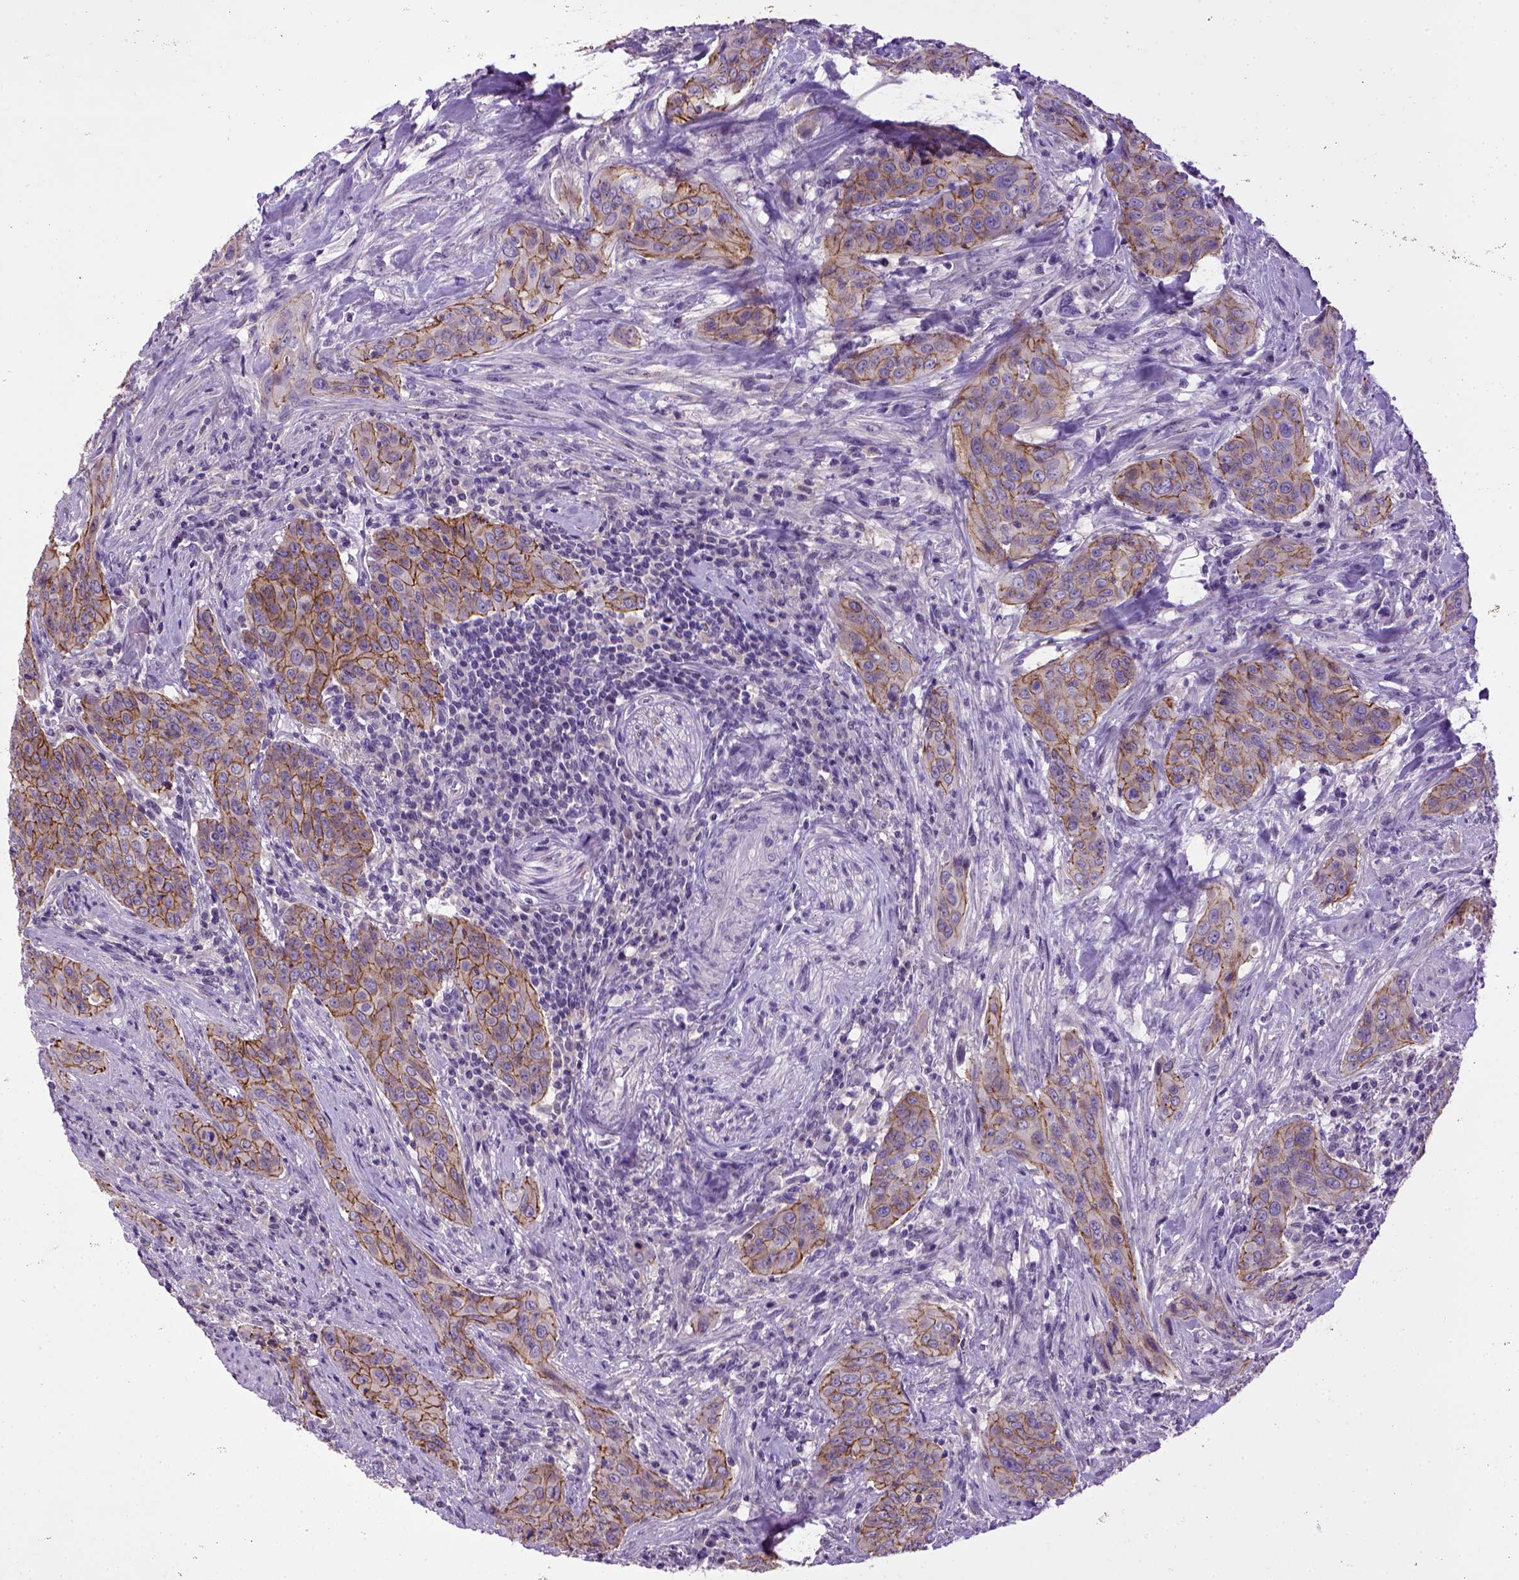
{"staining": {"intensity": "moderate", "quantity": ">75%", "location": "cytoplasmic/membranous"}, "tissue": "urothelial cancer", "cell_type": "Tumor cells", "image_type": "cancer", "snomed": [{"axis": "morphology", "description": "Urothelial carcinoma, High grade"}, {"axis": "topography", "description": "Urinary bladder"}], "caption": "The photomicrograph demonstrates immunohistochemical staining of urothelial carcinoma (high-grade). There is moderate cytoplasmic/membranous positivity is appreciated in approximately >75% of tumor cells. (DAB (3,3'-diaminobenzidine) IHC, brown staining for protein, blue staining for nuclei).", "gene": "CDH1", "patient": {"sex": "male", "age": 82}}